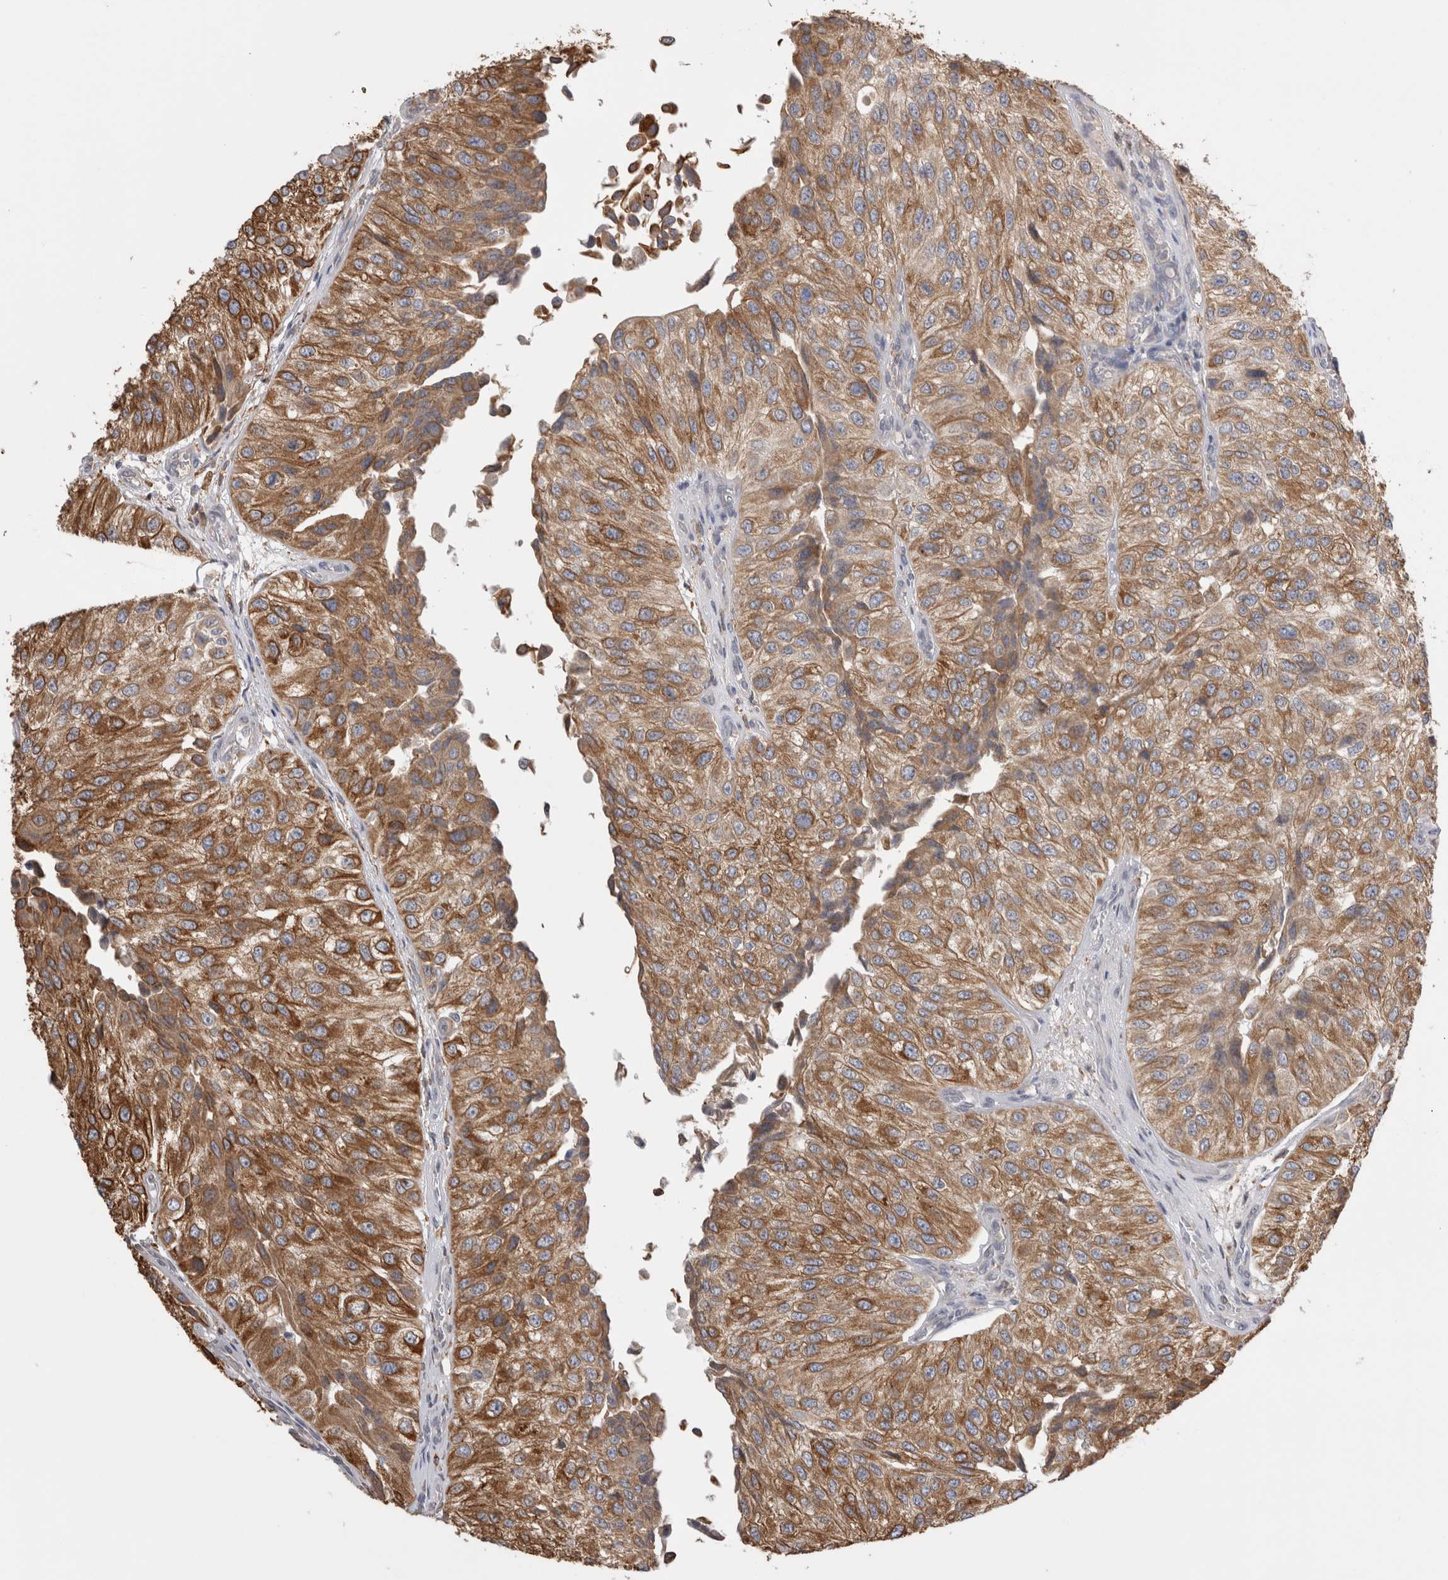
{"staining": {"intensity": "moderate", "quantity": ">75%", "location": "cytoplasmic/membranous"}, "tissue": "urothelial cancer", "cell_type": "Tumor cells", "image_type": "cancer", "snomed": [{"axis": "morphology", "description": "Urothelial carcinoma, High grade"}, {"axis": "topography", "description": "Kidney"}, {"axis": "topography", "description": "Urinary bladder"}], "caption": "An image of urothelial cancer stained for a protein shows moderate cytoplasmic/membranous brown staining in tumor cells.", "gene": "LRPAP1", "patient": {"sex": "male", "age": 77}}